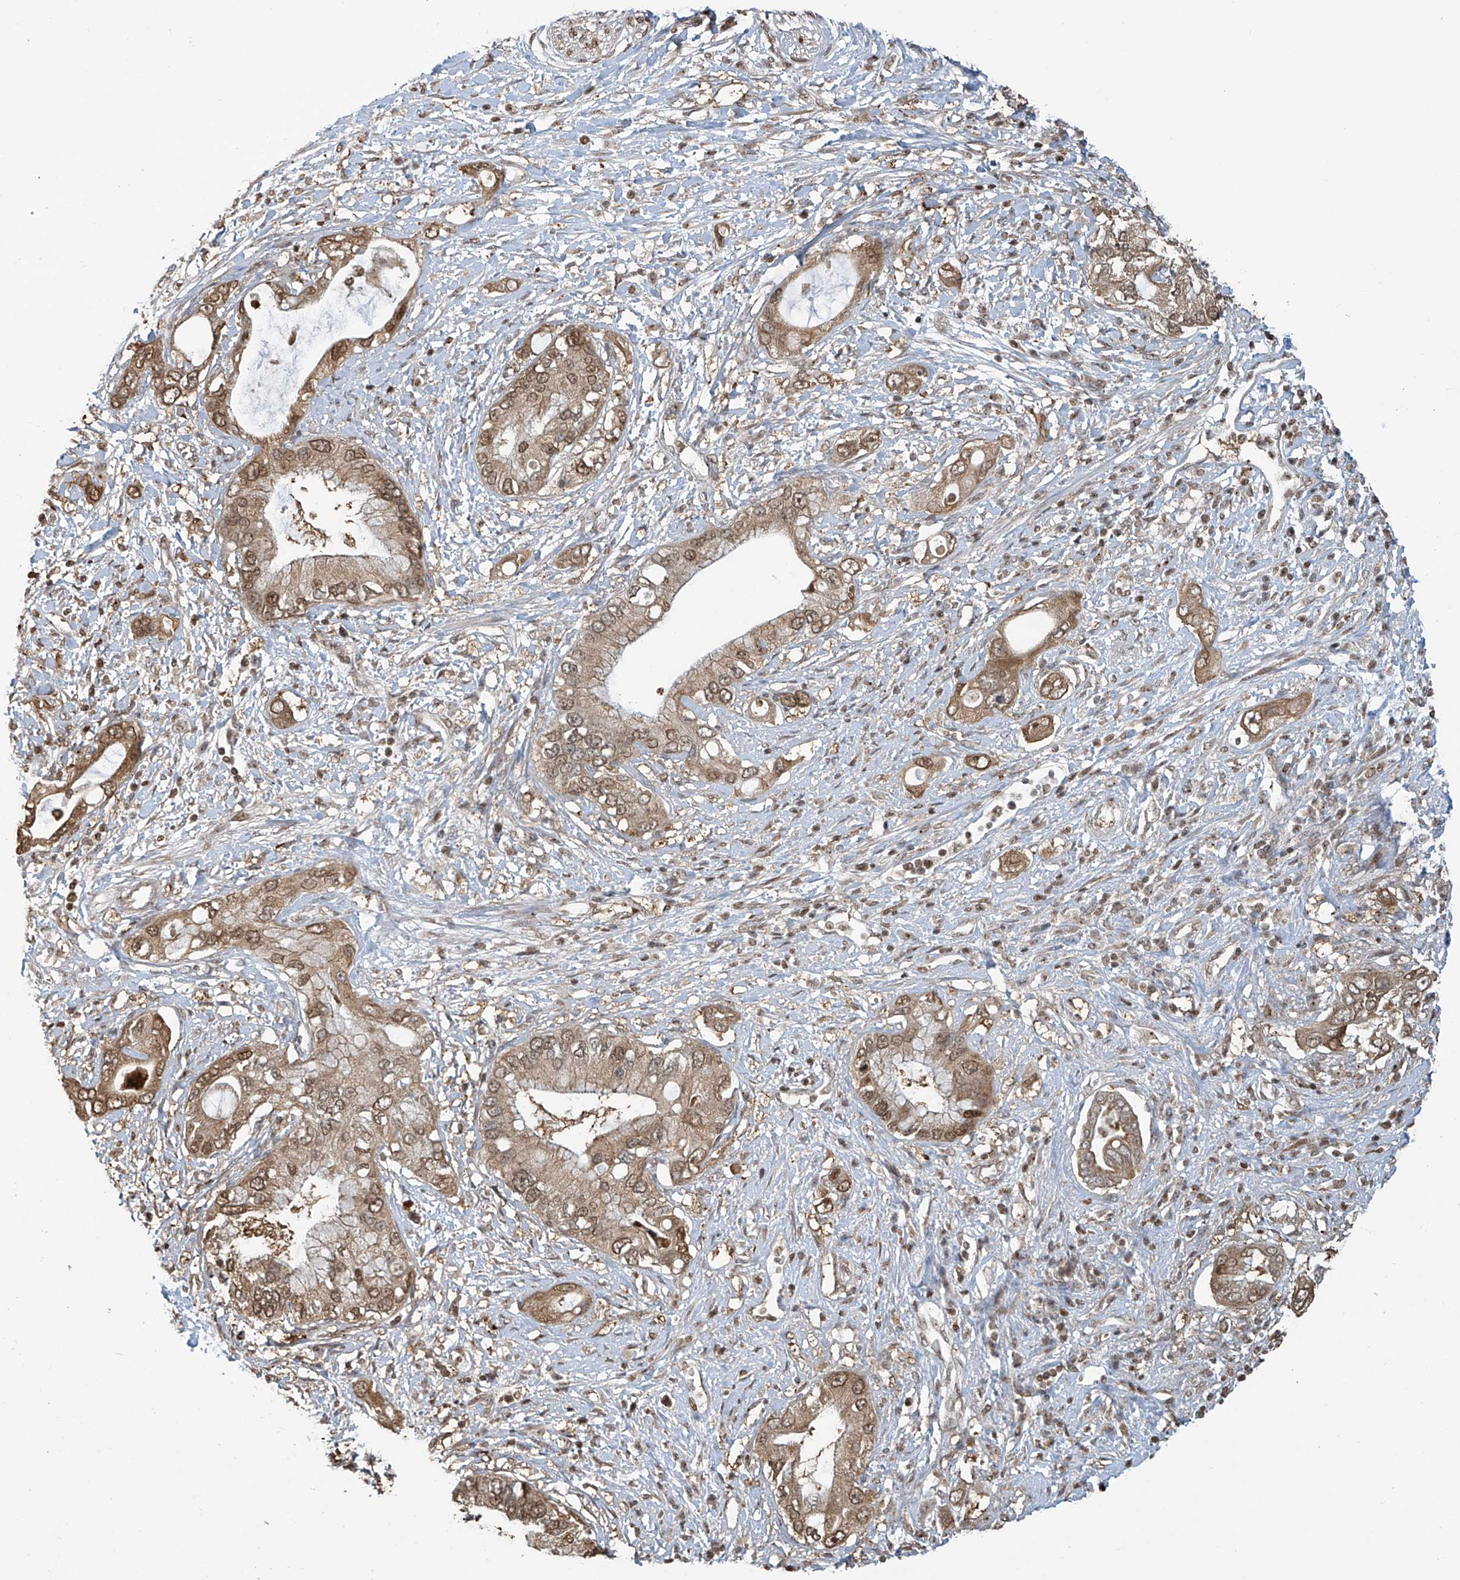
{"staining": {"intensity": "moderate", "quantity": ">75%", "location": "cytoplasmic/membranous,nuclear"}, "tissue": "pancreatic cancer", "cell_type": "Tumor cells", "image_type": "cancer", "snomed": [{"axis": "morphology", "description": "Inflammation, NOS"}, {"axis": "morphology", "description": "Adenocarcinoma, NOS"}, {"axis": "topography", "description": "Pancreas"}], "caption": "Moderate cytoplasmic/membranous and nuclear staining is identified in about >75% of tumor cells in pancreatic adenocarcinoma.", "gene": "VMP1", "patient": {"sex": "female", "age": 56}}